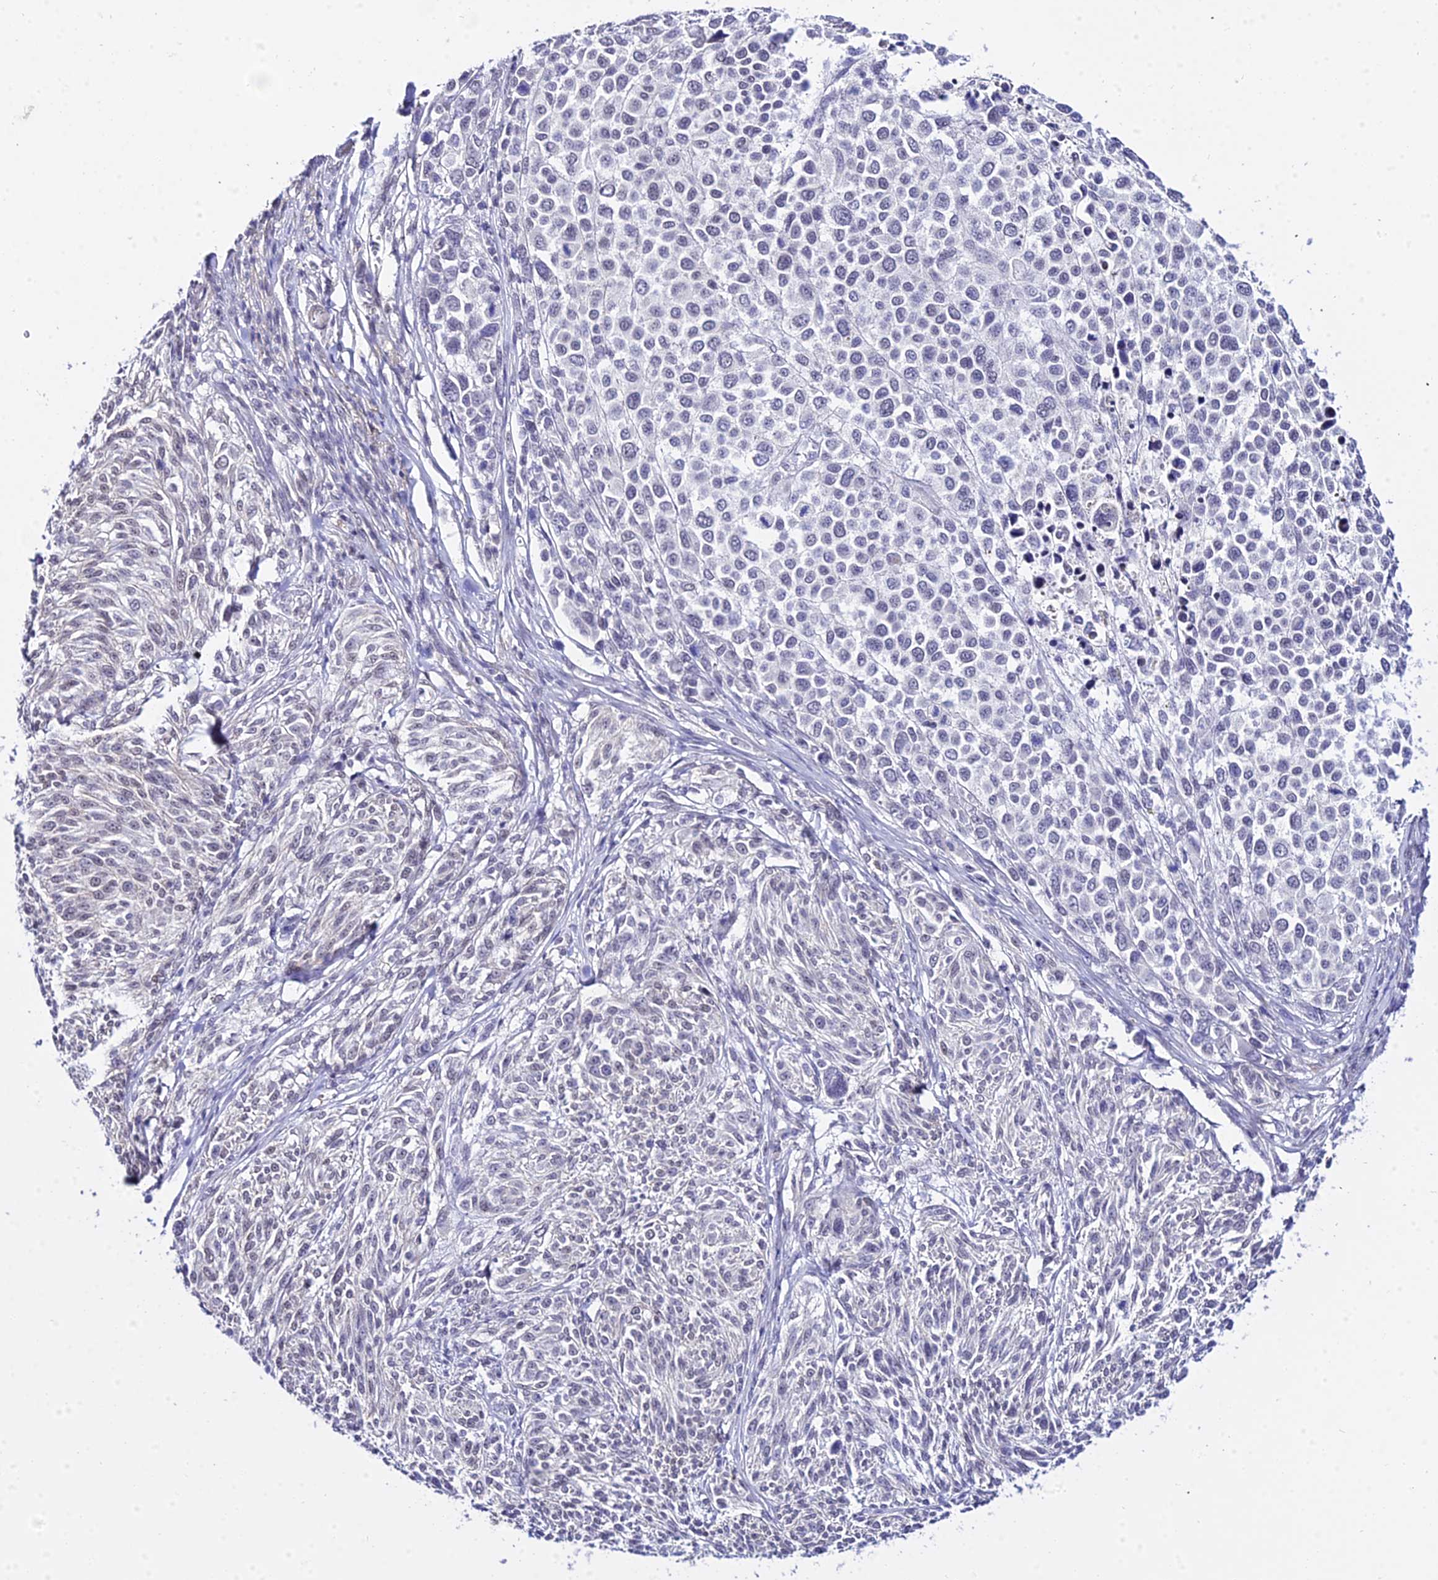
{"staining": {"intensity": "weak", "quantity": "<25%", "location": "nuclear"}, "tissue": "melanoma", "cell_type": "Tumor cells", "image_type": "cancer", "snomed": [{"axis": "morphology", "description": "Malignant melanoma, NOS"}, {"axis": "topography", "description": "Skin of trunk"}], "caption": "A high-resolution micrograph shows IHC staining of melanoma, which demonstrates no significant expression in tumor cells. The staining was performed using DAB to visualize the protein expression in brown, while the nuclei were stained in blue with hematoxylin (Magnification: 20x).", "gene": "ZNF628", "patient": {"sex": "male", "age": 71}}